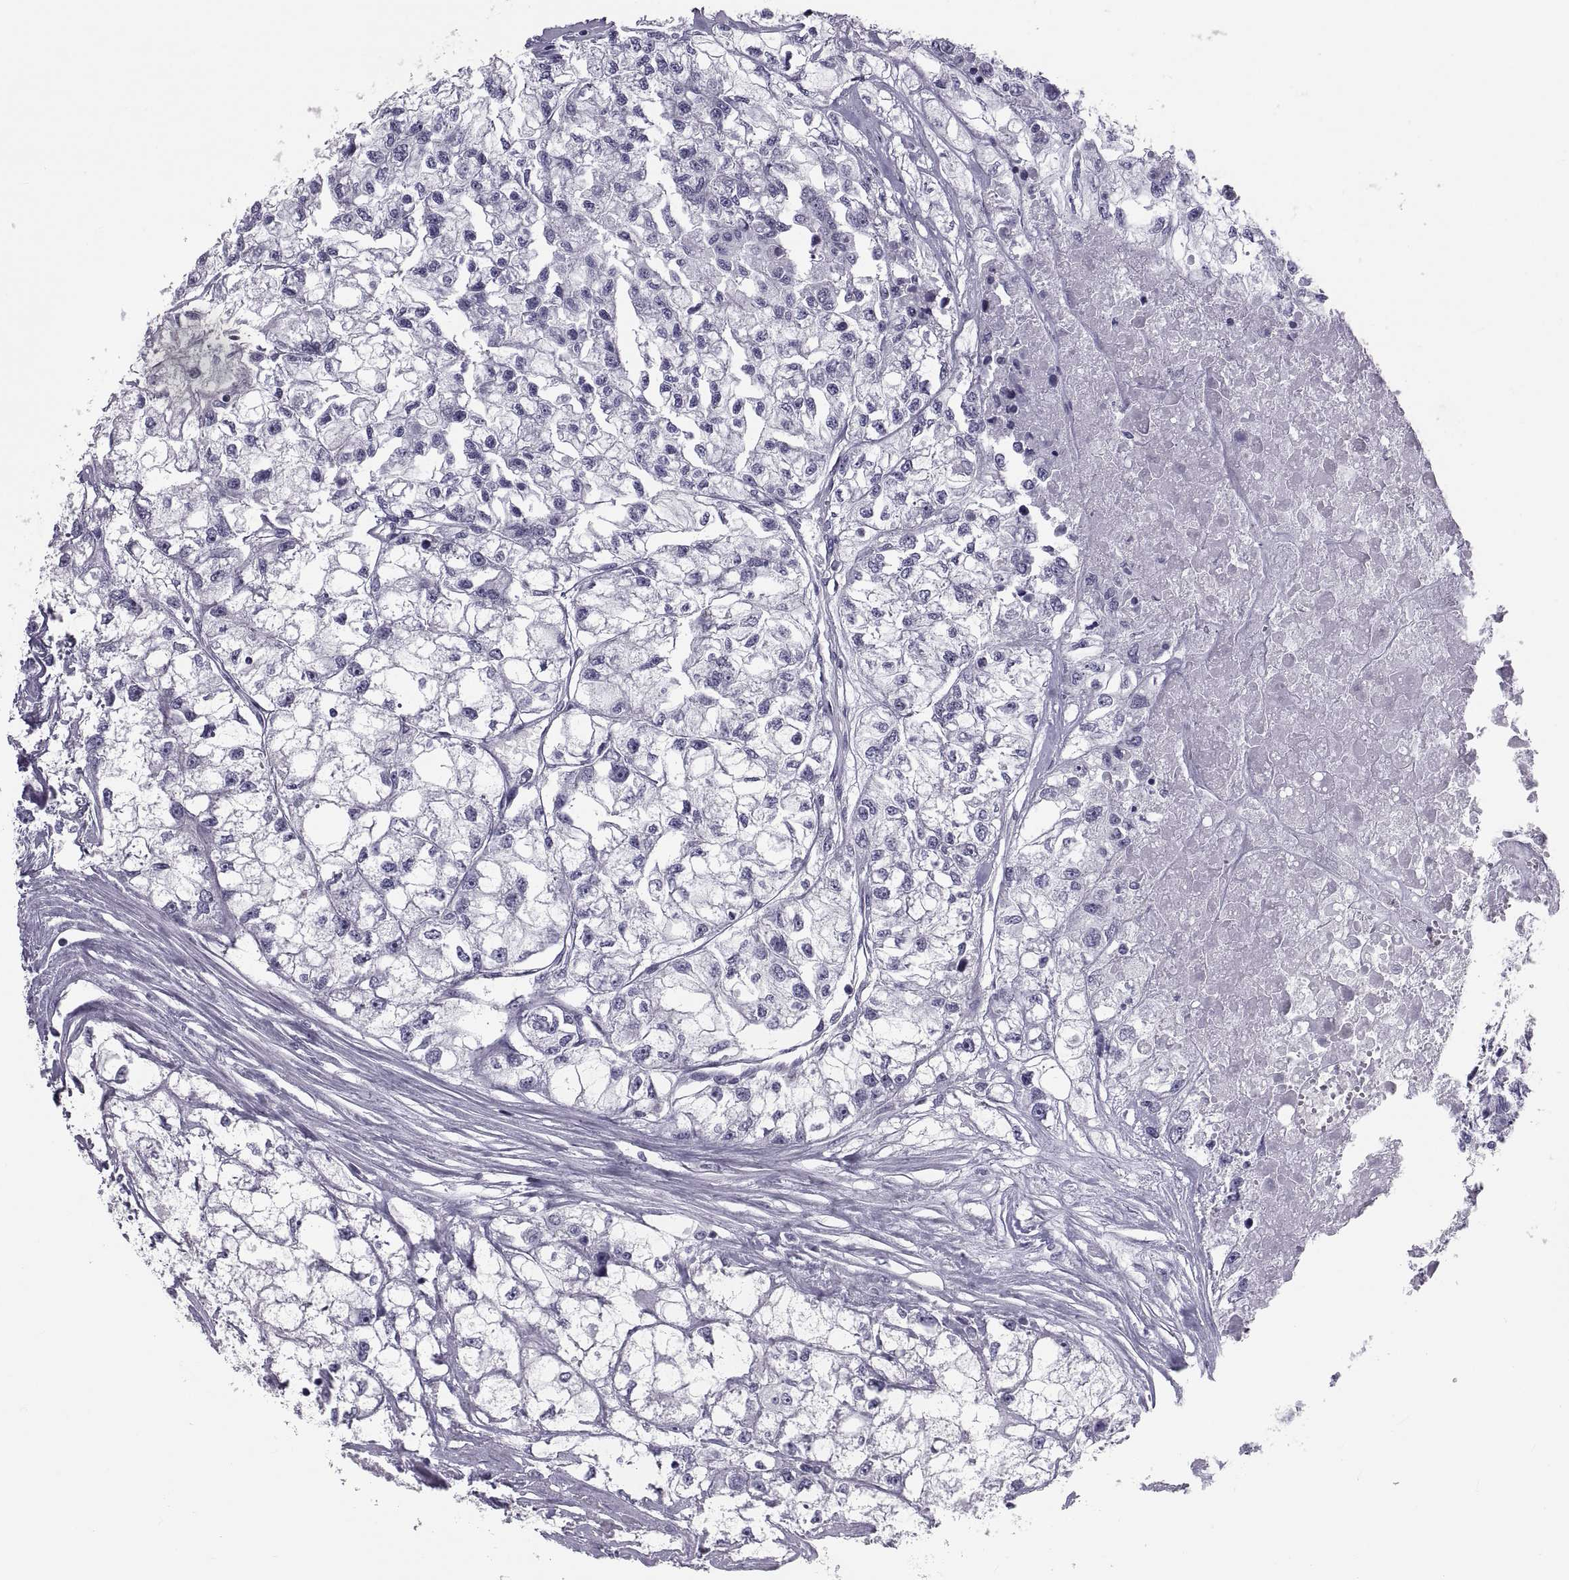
{"staining": {"intensity": "negative", "quantity": "none", "location": "none"}, "tissue": "renal cancer", "cell_type": "Tumor cells", "image_type": "cancer", "snomed": [{"axis": "morphology", "description": "Adenocarcinoma, NOS"}, {"axis": "topography", "description": "Kidney"}], "caption": "A micrograph of renal cancer stained for a protein reveals no brown staining in tumor cells.", "gene": "CRISP1", "patient": {"sex": "male", "age": 56}}